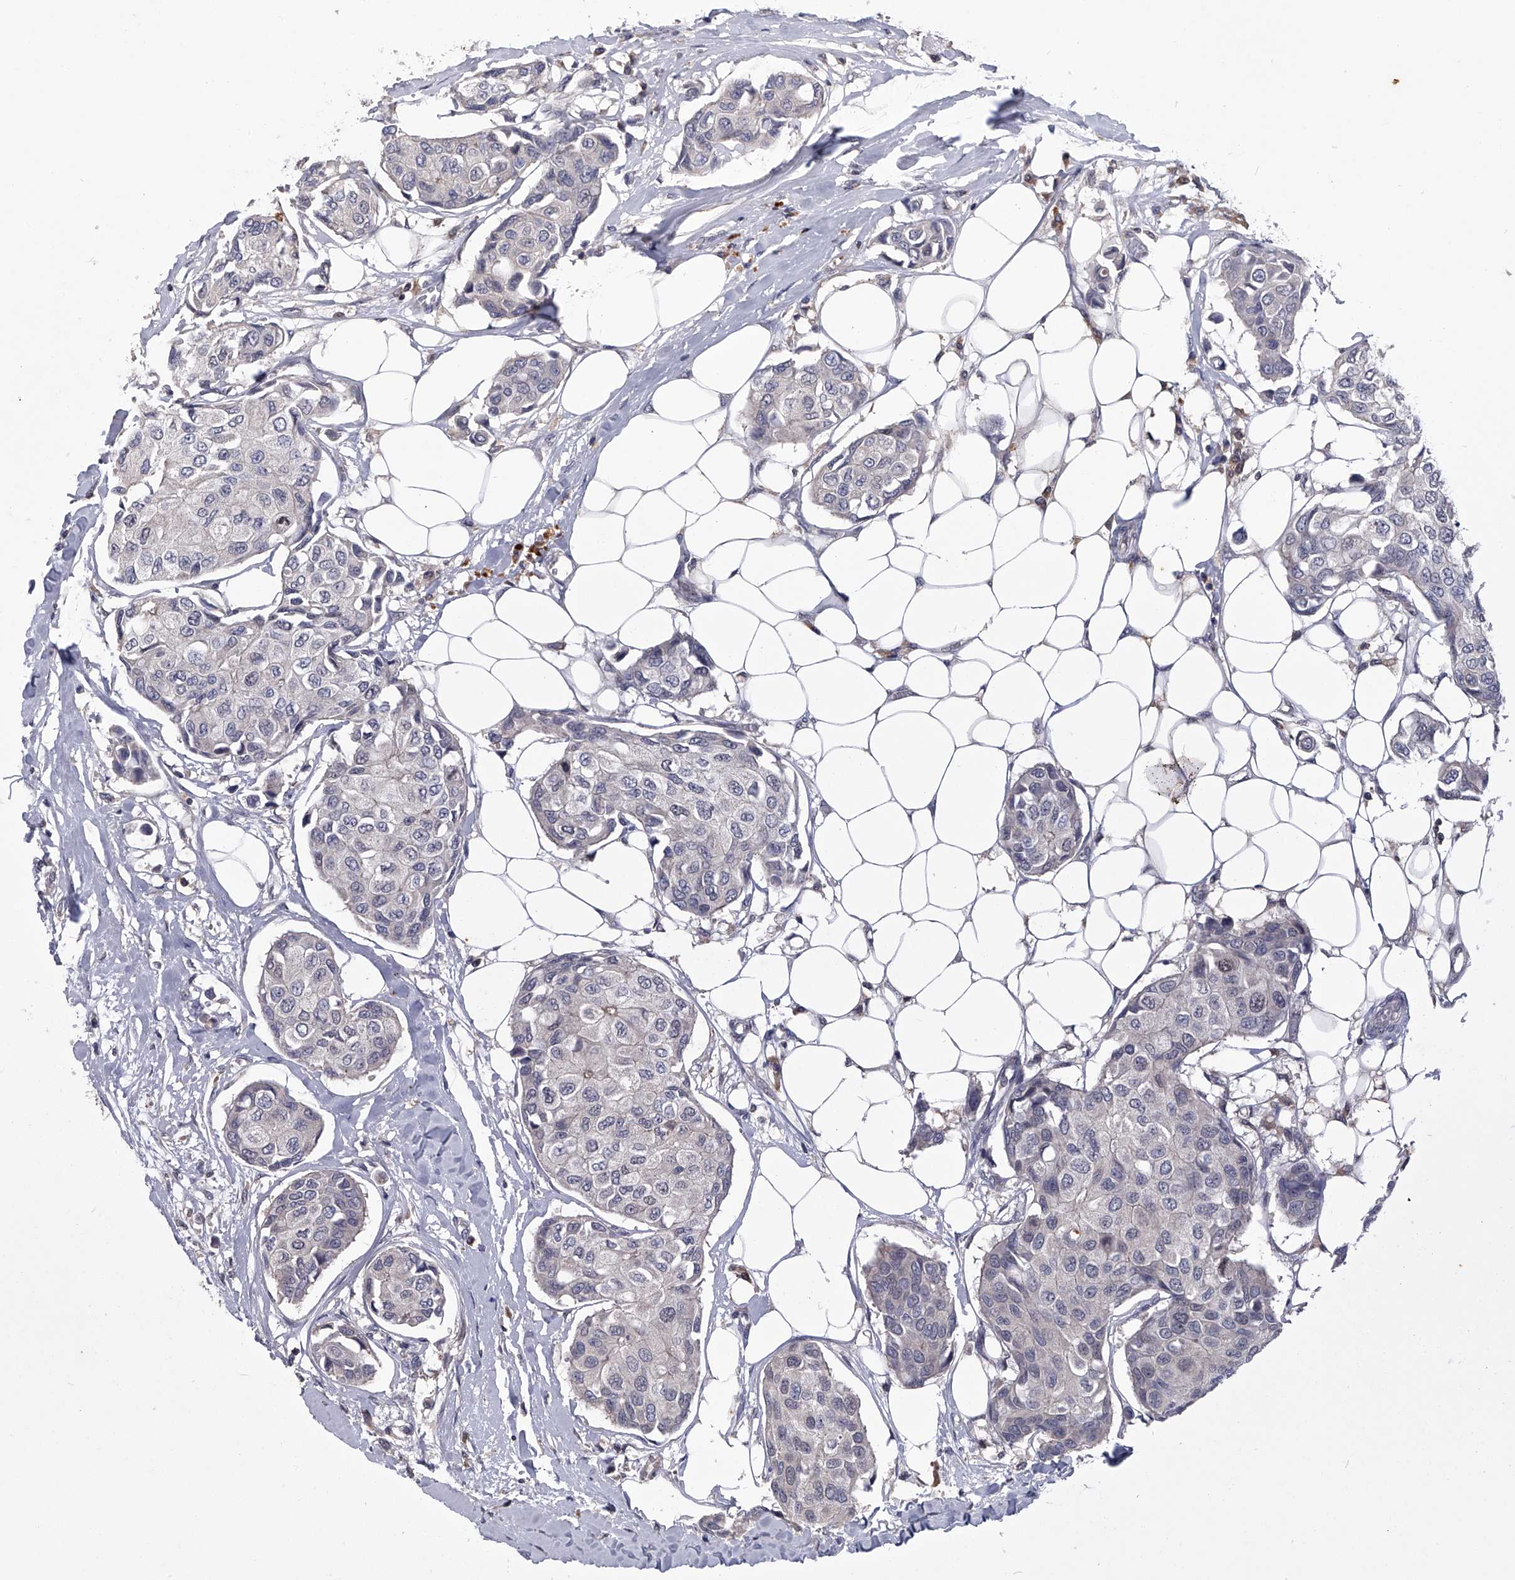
{"staining": {"intensity": "negative", "quantity": "none", "location": "none"}, "tissue": "breast cancer", "cell_type": "Tumor cells", "image_type": "cancer", "snomed": [{"axis": "morphology", "description": "Duct carcinoma"}, {"axis": "topography", "description": "Breast"}], "caption": "Protein analysis of breast cancer displays no significant staining in tumor cells.", "gene": "PAN3", "patient": {"sex": "female", "age": 80}}